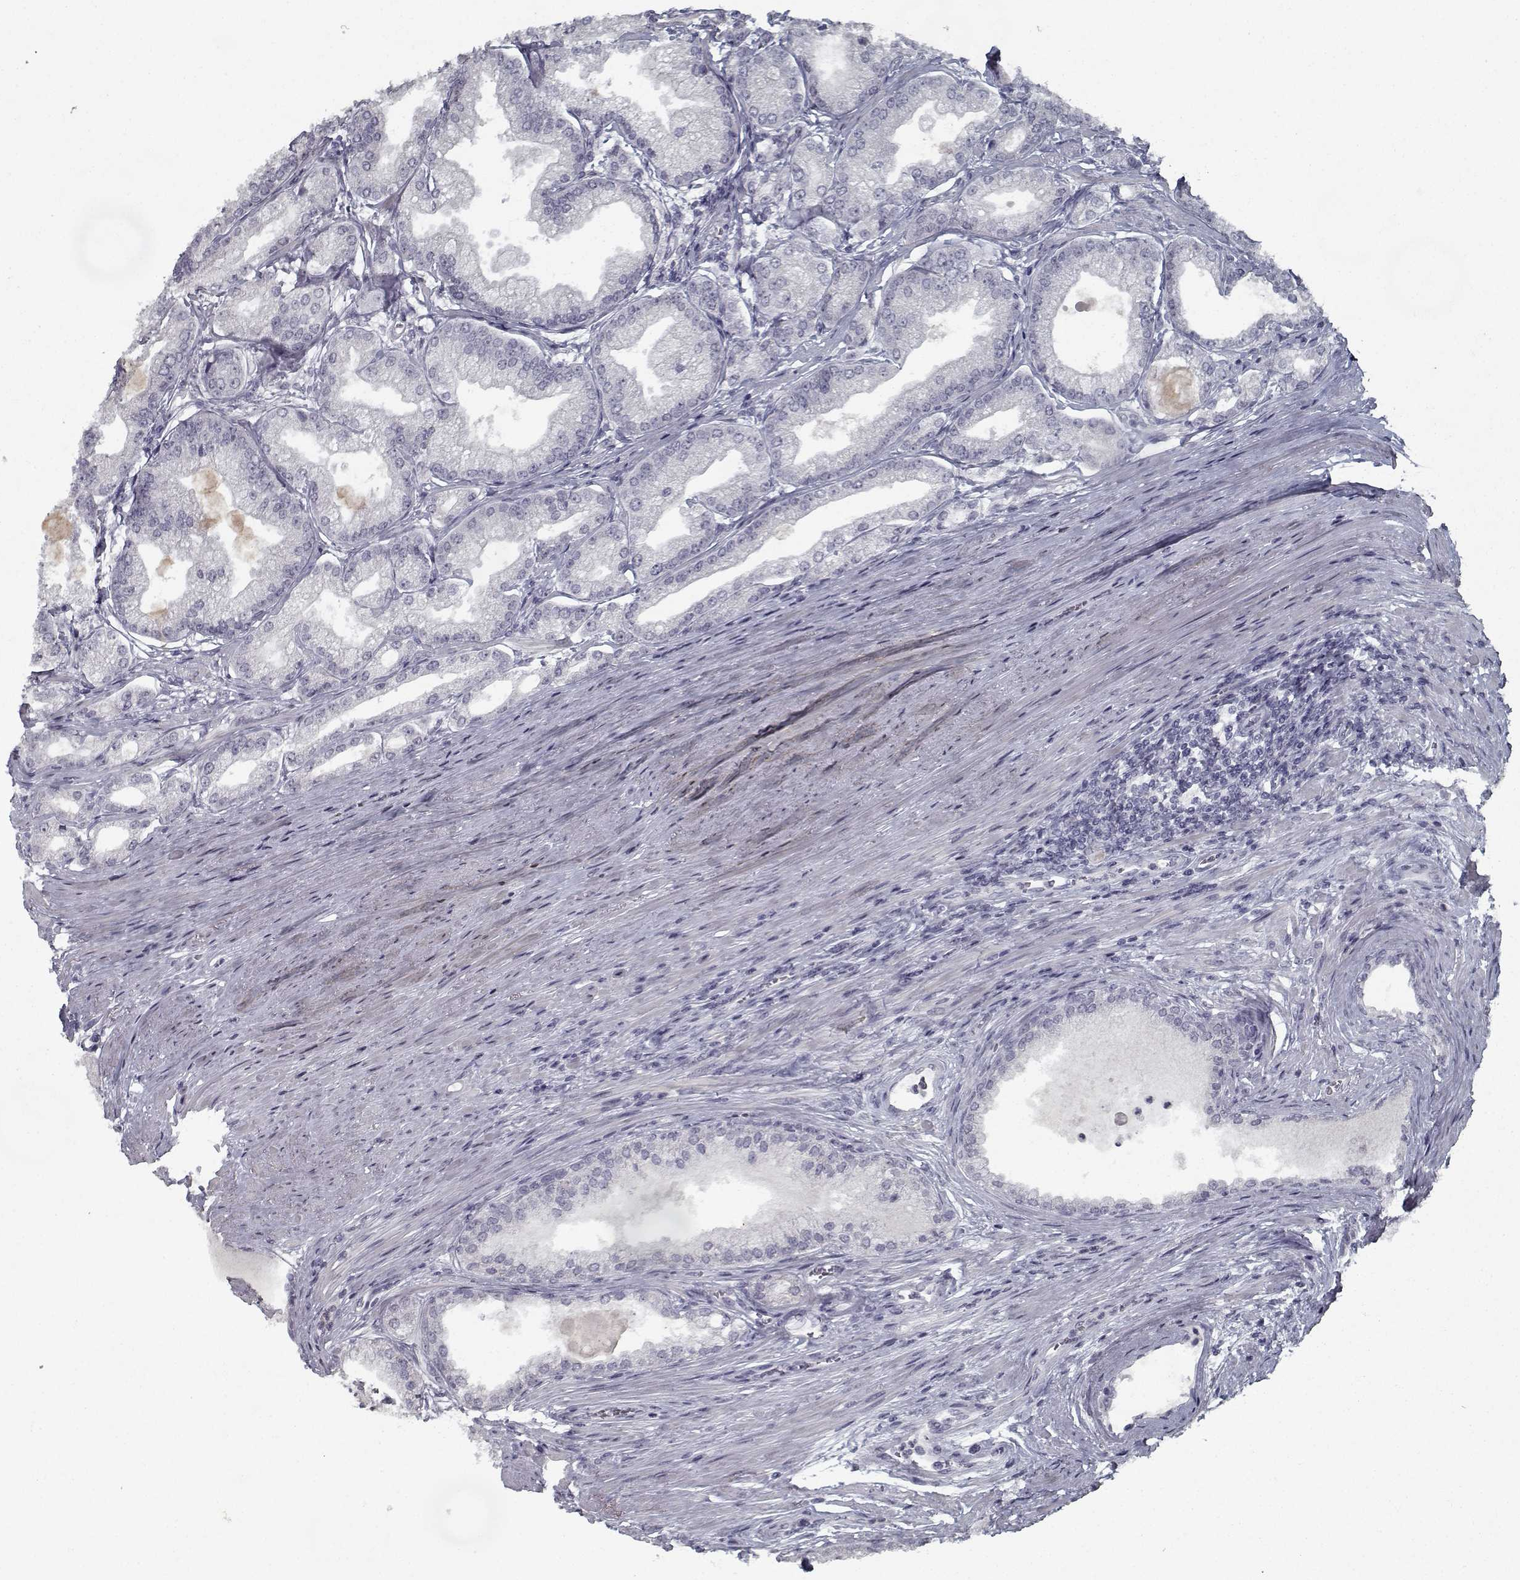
{"staining": {"intensity": "negative", "quantity": "none", "location": "none"}, "tissue": "prostate cancer", "cell_type": "Tumor cells", "image_type": "cancer", "snomed": [{"axis": "morphology", "description": "Adenocarcinoma, NOS"}, {"axis": "topography", "description": "Prostate and seminal vesicle, NOS"}, {"axis": "topography", "description": "Prostate"}], "caption": "Image shows no protein positivity in tumor cells of adenocarcinoma (prostate) tissue.", "gene": "GAD2", "patient": {"sex": "male", "age": 77}}